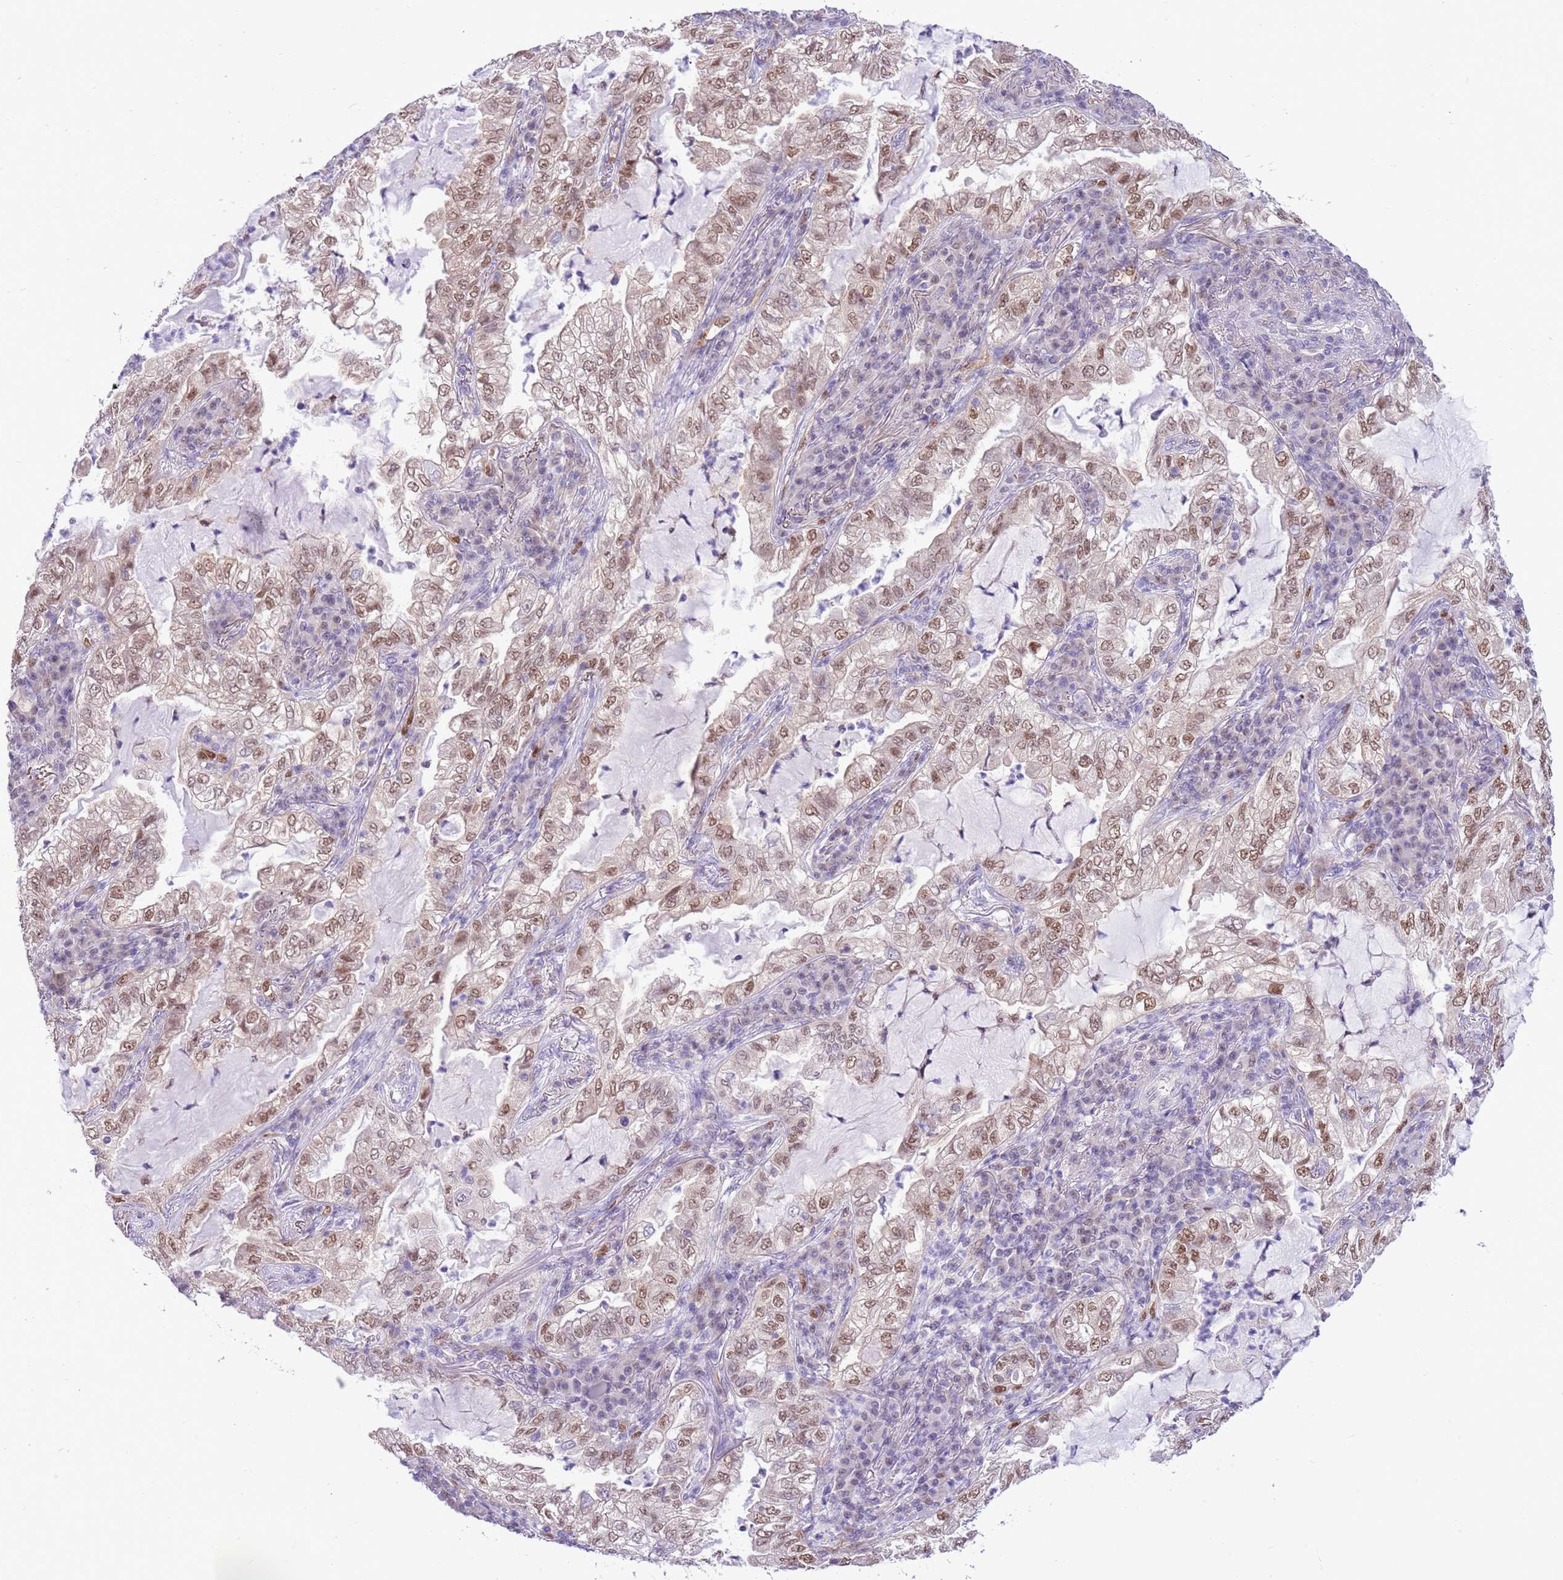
{"staining": {"intensity": "moderate", "quantity": ">75%", "location": "nuclear"}, "tissue": "lung cancer", "cell_type": "Tumor cells", "image_type": "cancer", "snomed": [{"axis": "morphology", "description": "Adenocarcinoma, NOS"}, {"axis": "topography", "description": "Lung"}], "caption": "Moderate nuclear expression is appreciated in approximately >75% of tumor cells in adenocarcinoma (lung). (DAB IHC with brightfield microscopy, high magnification).", "gene": "DDI2", "patient": {"sex": "female", "age": 73}}